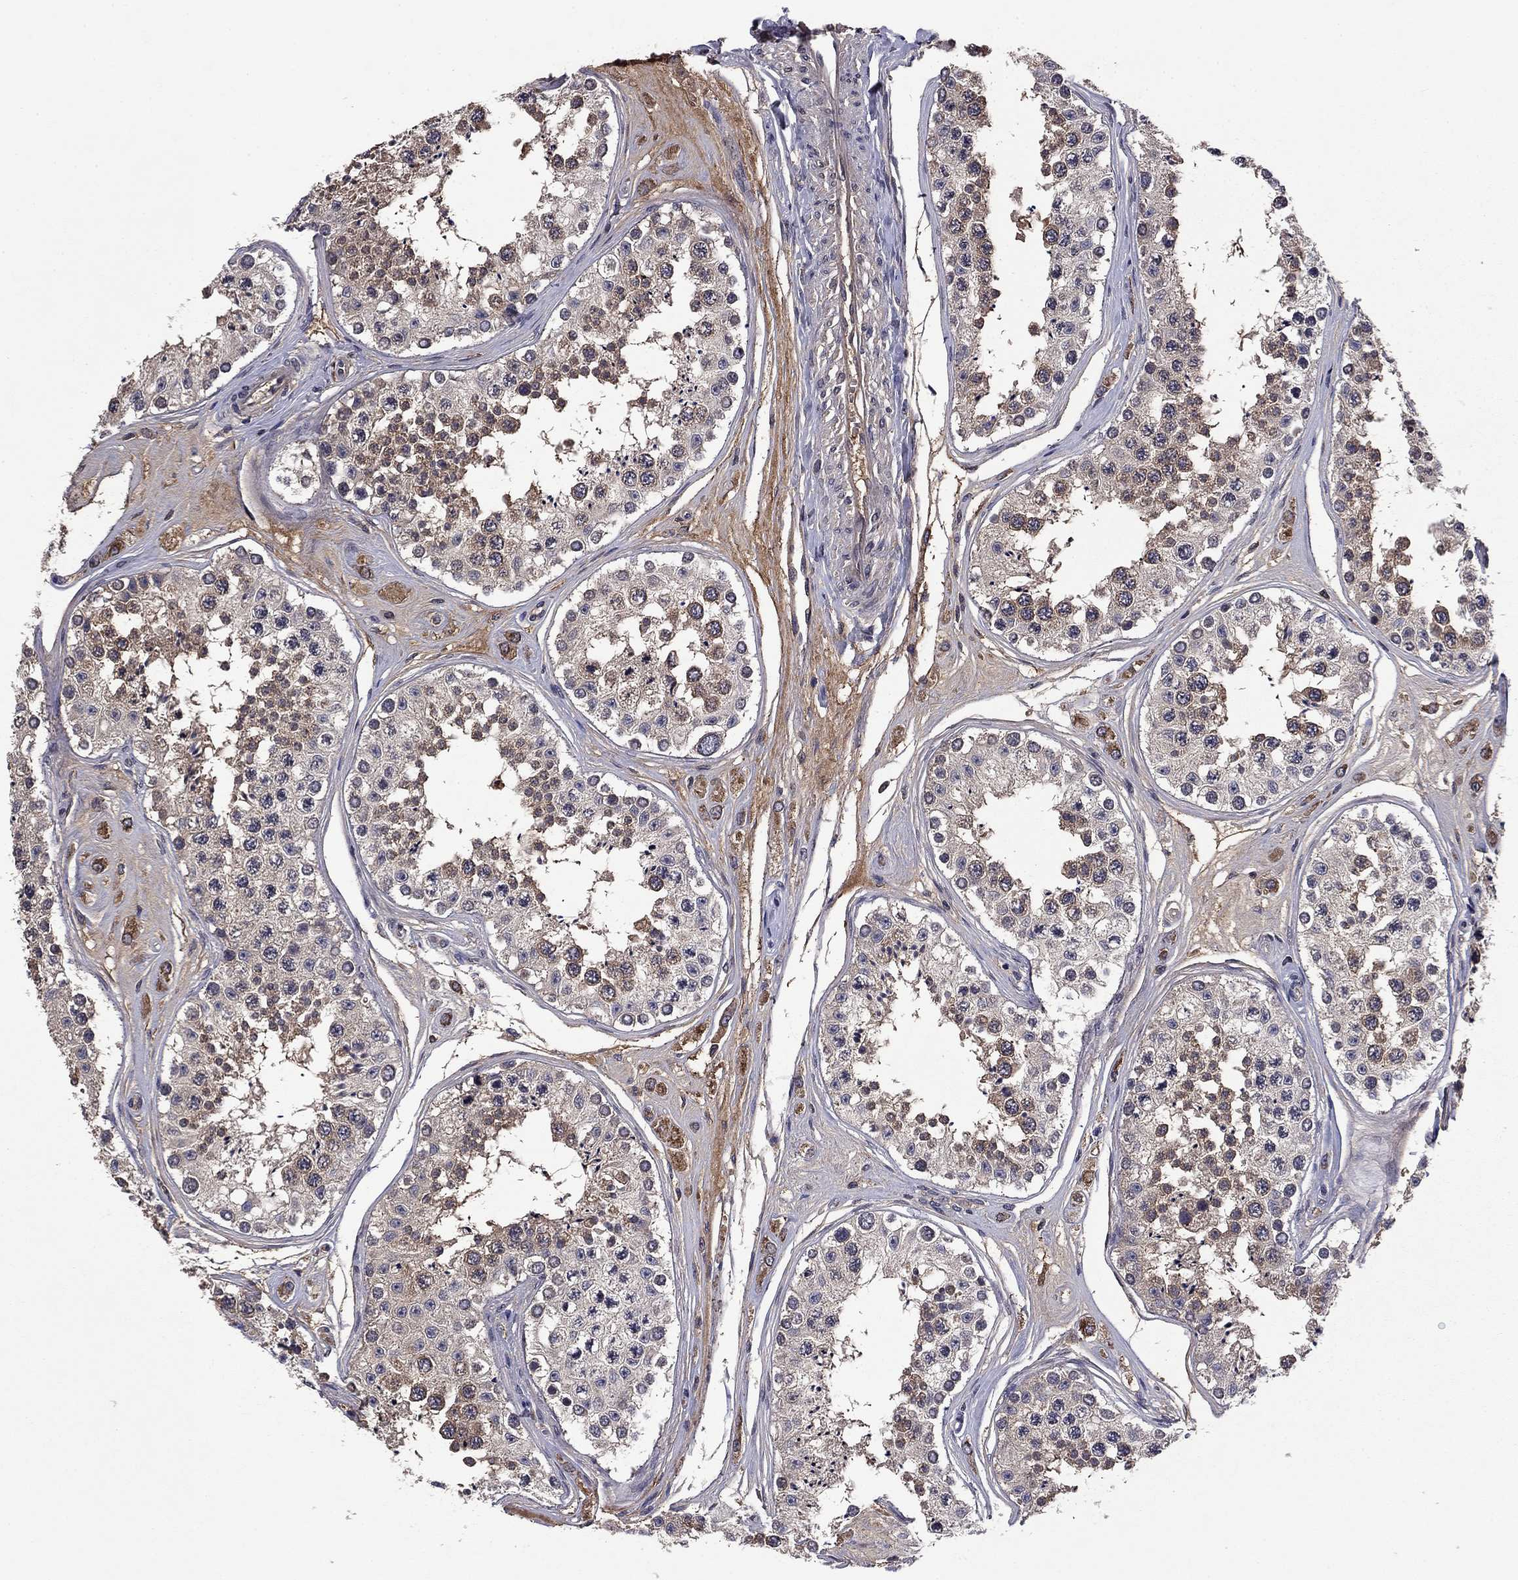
{"staining": {"intensity": "moderate", "quantity": "25%-75%", "location": "cytoplasmic/membranous"}, "tissue": "testis", "cell_type": "Cells in seminiferous ducts", "image_type": "normal", "snomed": [{"axis": "morphology", "description": "Normal tissue, NOS"}, {"axis": "topography", "description": "Testis"}], "caption": "A high-resolution image shows immunohistochemistry staining of unremarkable testis, which reveals moderate cytoplasmic/membranous positivity in about 25%-75% of cells in seminiferous ducts.", "gene": "PROS1", "patient": {"sex": "male", "age": 25}}